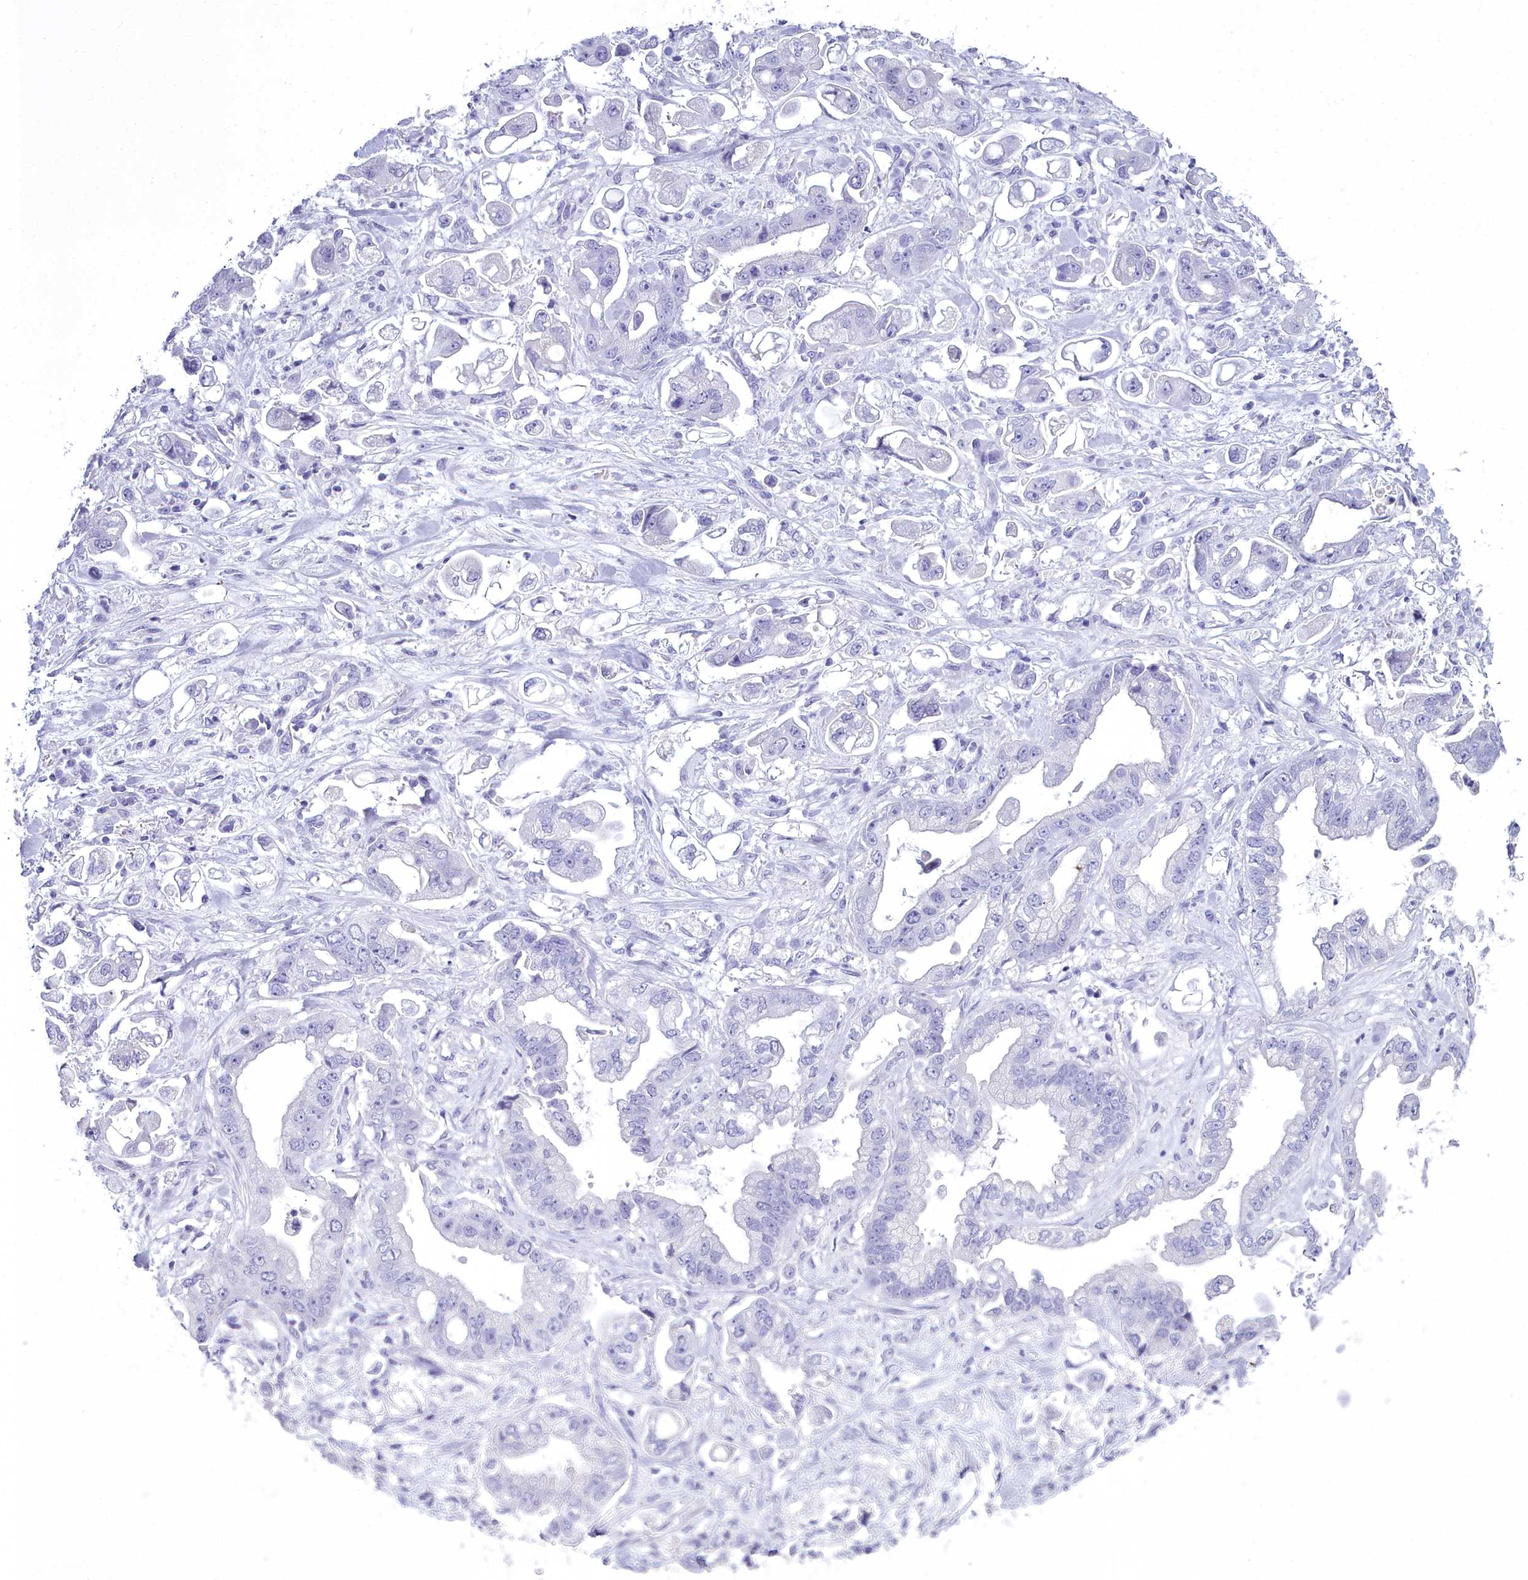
{"staining": {"intensity": "negative", "quantity": "none", "location": "none"}, "tissue": "stomach cancer", "cell_type": "Tumor cells", "image_type": "cancer", "snomed": [{"axis": "morphology", "description": "Adenocarcinoma, NOS"}, {"axis": "topography", "description": "Stomach"}], "caption": "Tumor cells show no significant expression in stomach cancer (adenocarcinoma). Nuclei are stained in blue.", "gene": "MAP6", "patient": {"sex": "male", "age": 62}}